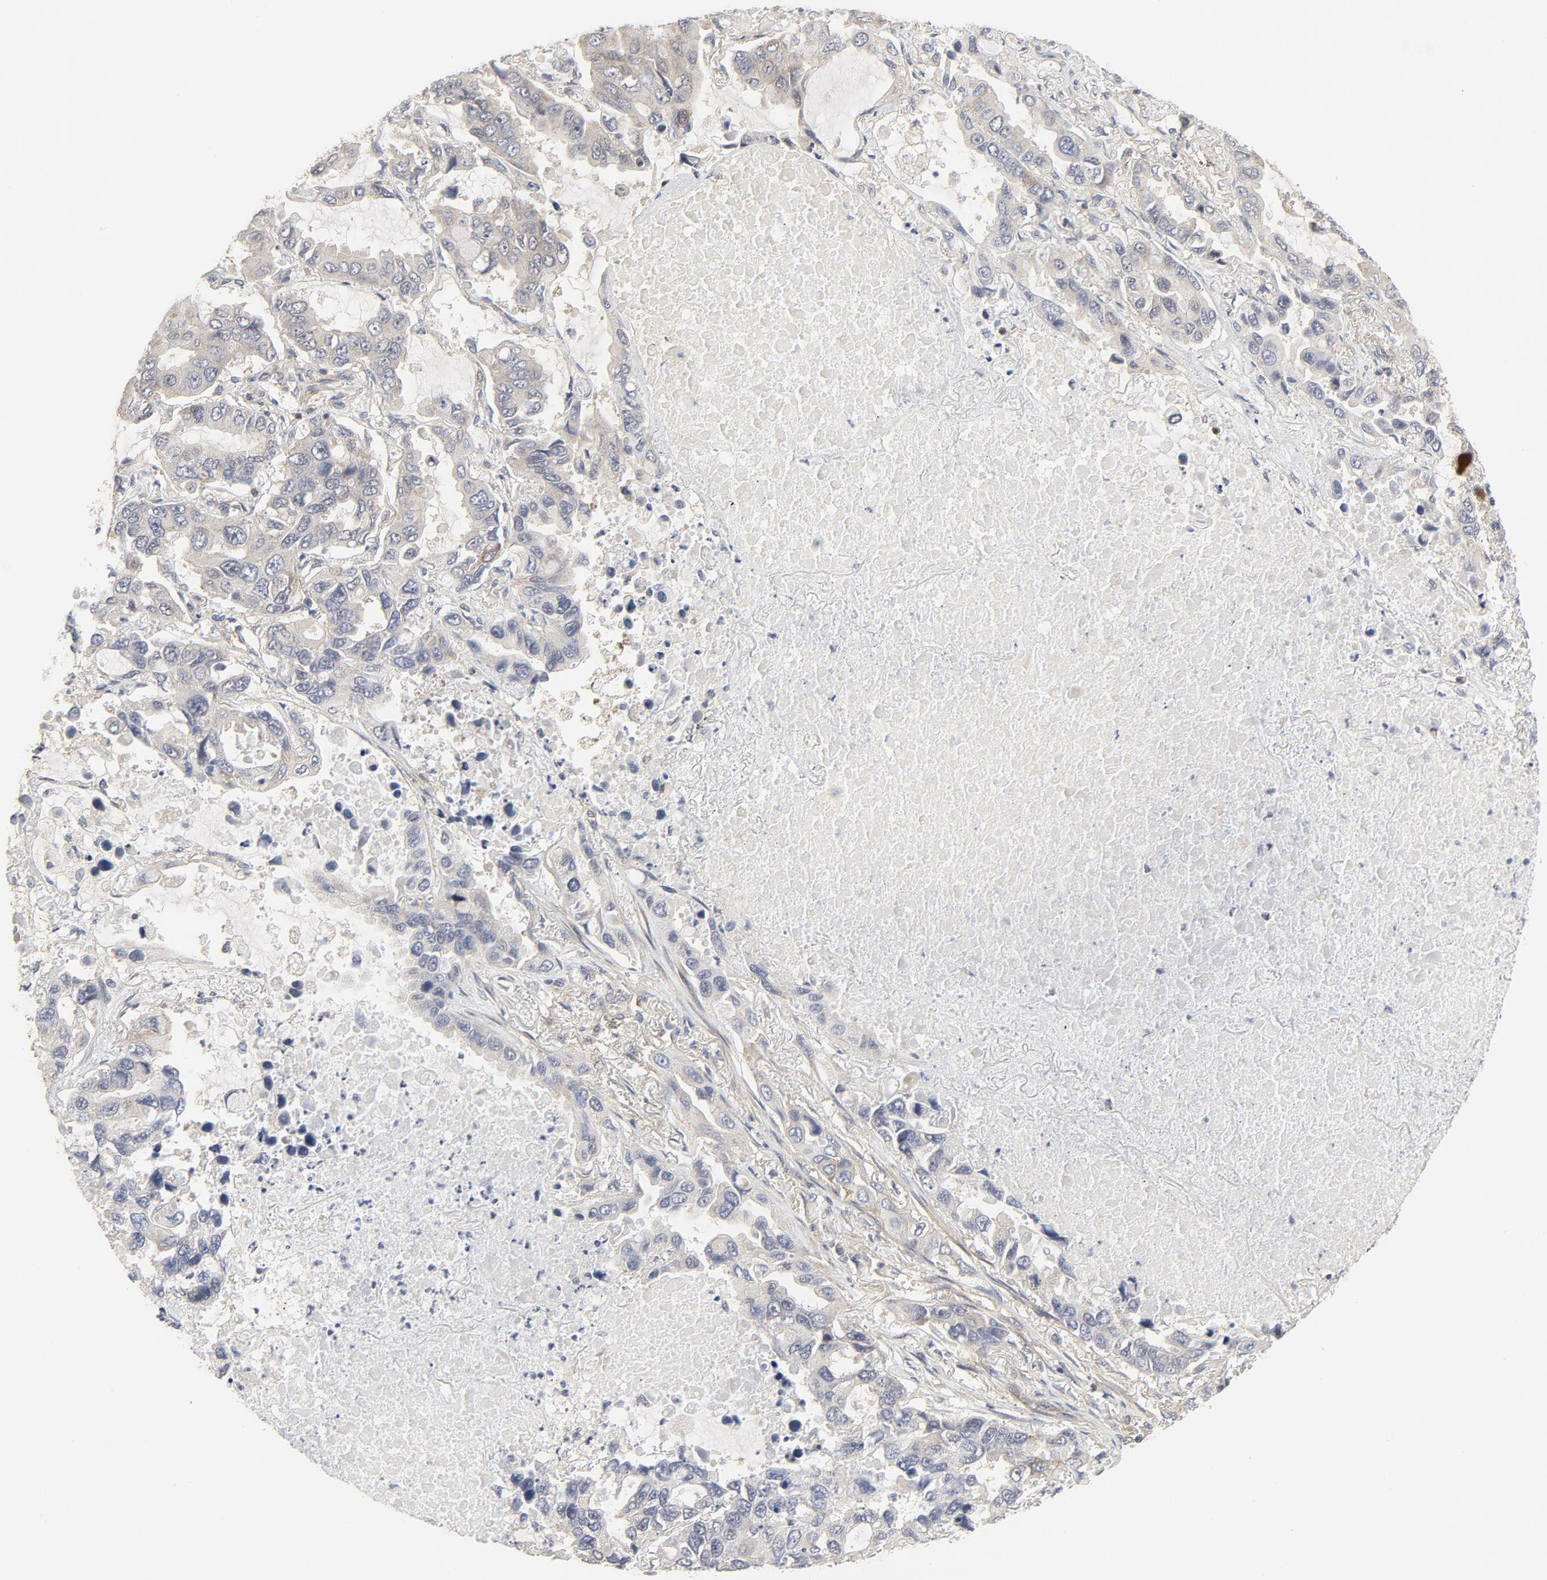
{"staining": {"intensity": "negative", "quantity": "none", "location": "none"}, "tissue": "lung cancer", "cell_type": "Tumor cells", "image_type": "cancer", "snomed": [{"axis": "morphology", "description": "Adenocarcinoma, NOS"}, {"axis": "topography", "description": "Lung"}], "caption": "Immunohistochemistry (IHC) photomicrograph of neoplastic tissue: human lung adenocarcinoma stained with DAB demonstrates no significant protein positivity in tumor cells. (DAB IHC with hematoxylin counter stain).", "gene": "MAP2K7", "patient": {"sex": "male", "age": 64}}